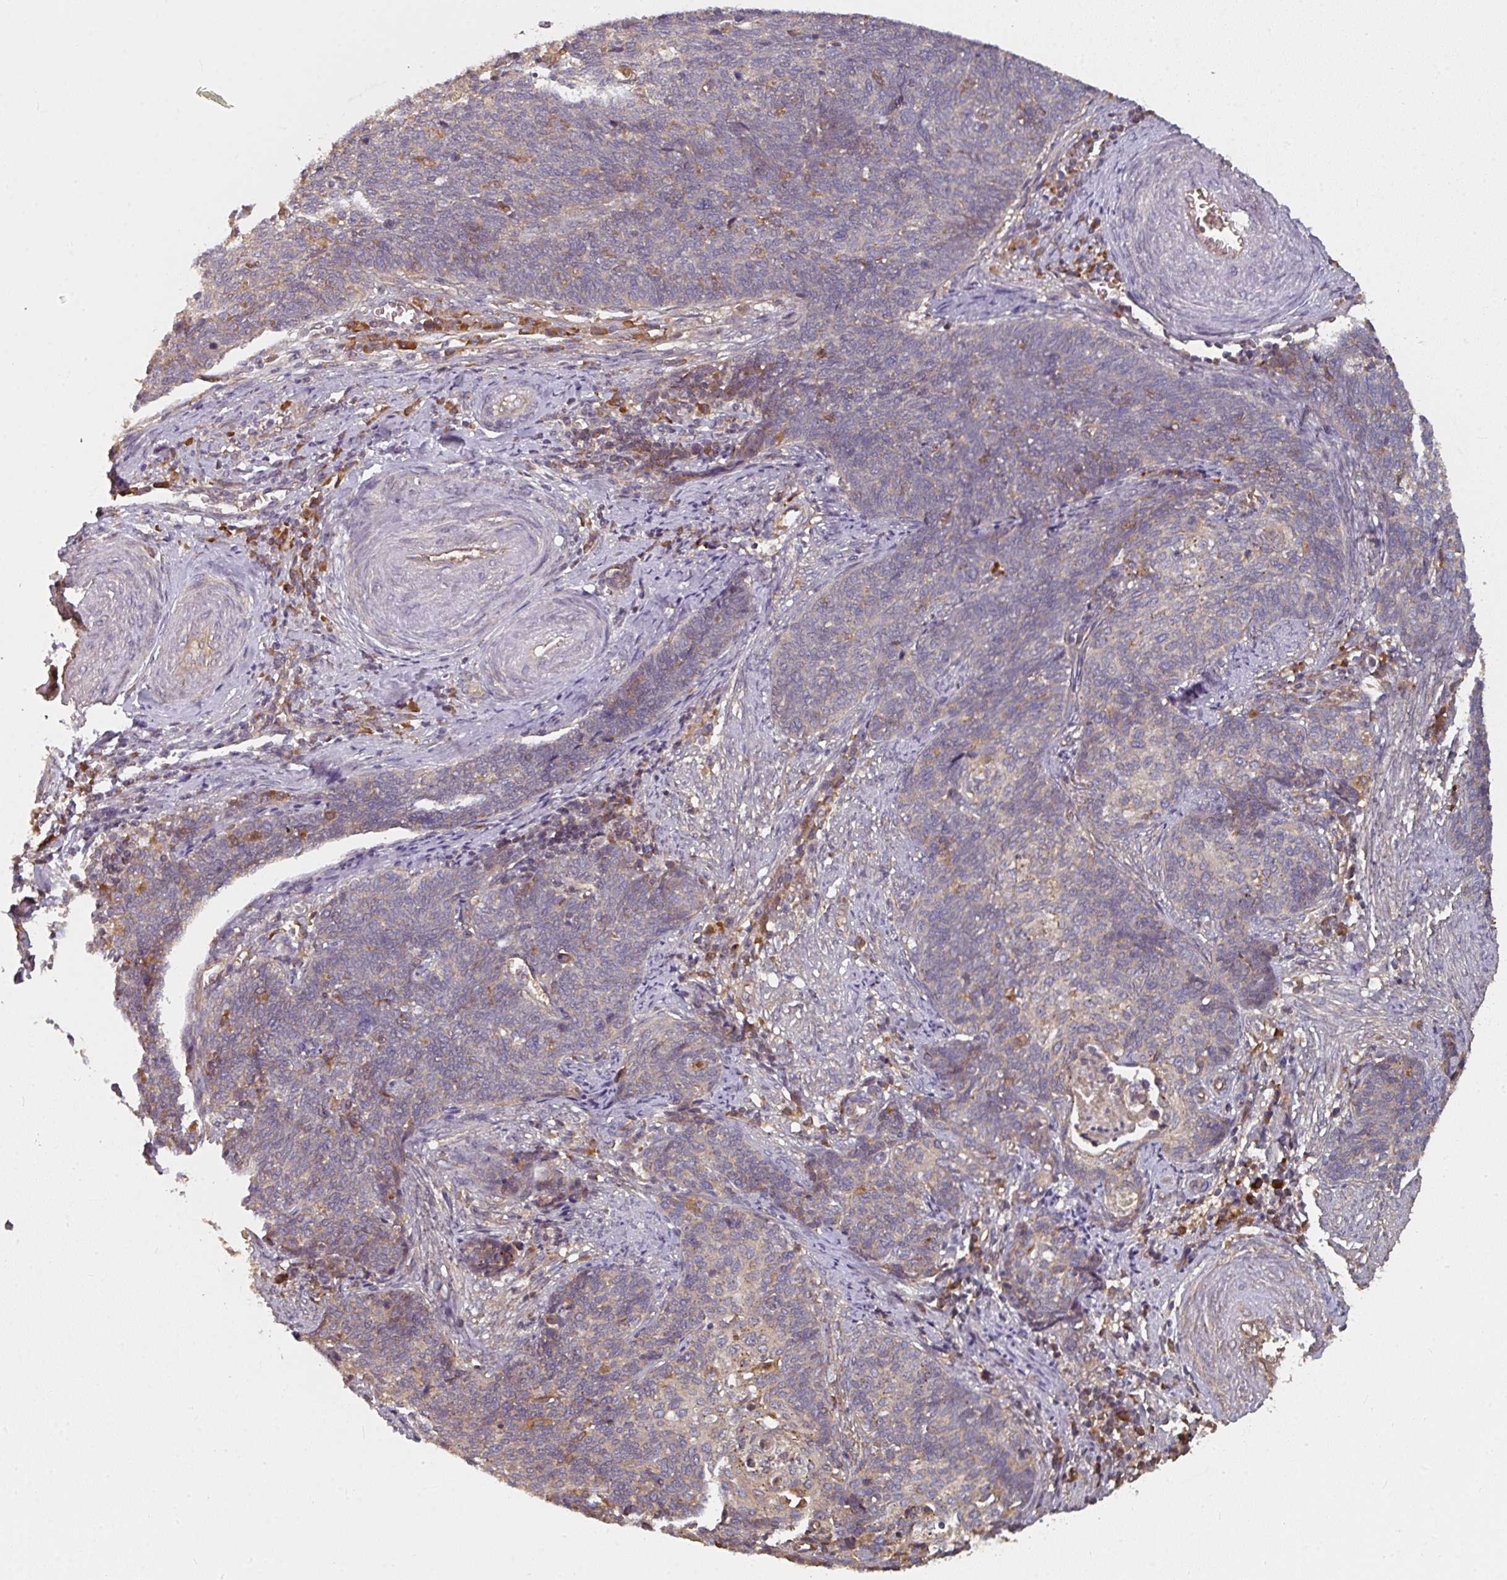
{"staining": {"intensity": "negative", "quantity": "none", "location": "none"}, "tissue": "cervical cancer", "cell_type": "Tumor cells", "image_type": "cancer", "snomed": [{"axis": "morphology", "description": "Squamous cell carcinoma, NOS"}, {"axis": "topography", "description": "Cervix"}], "caption": "Immunohistochemical staining of squamous cell carcinoma (cervical) shows no significant staining in tumor cells.", "gene": "EDEM2", "patient": {"sex": "female", "age": 39}}